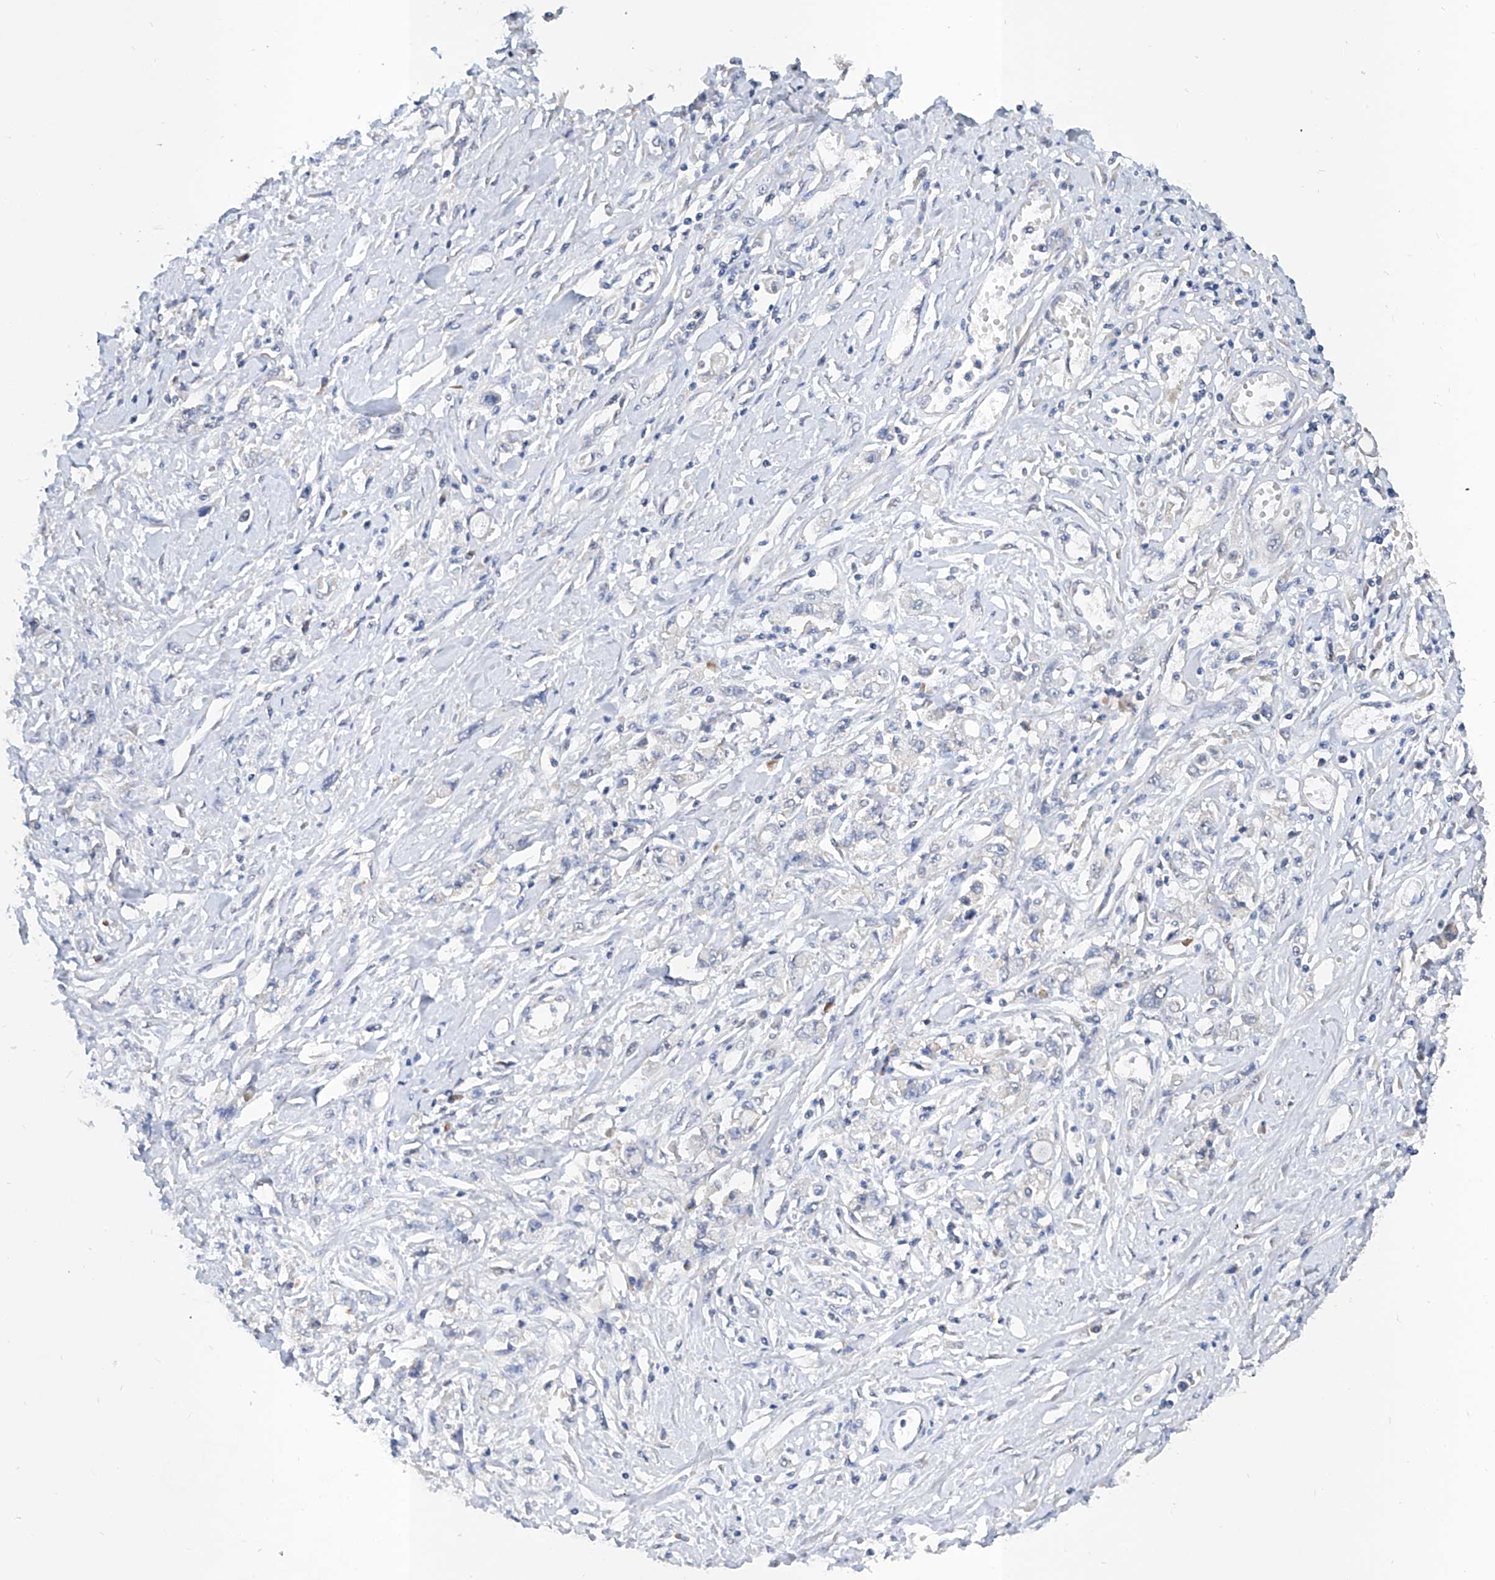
{"staining": {"intensity": "negative", "quantity": "none", "location": "none"}, "tissue": "stomach cancer", "cell_type": "Tumor cells", "image_type": "cancer", "snomed": [{"axis": "morphology", "description": "Adenocarcinoma, NOS"}, {"axis": "topography", "description": "Stomach"}], "caption": "Tumor cells show no significant protein staining in adenocarcinoma (stomach). Brightfield microscopy of IHC stained with DAB (brown) and hematoxylin (blue), captured at high magnification.", "gene": "CARMIL3", "patient": {"sex": "female", "age": 76}}